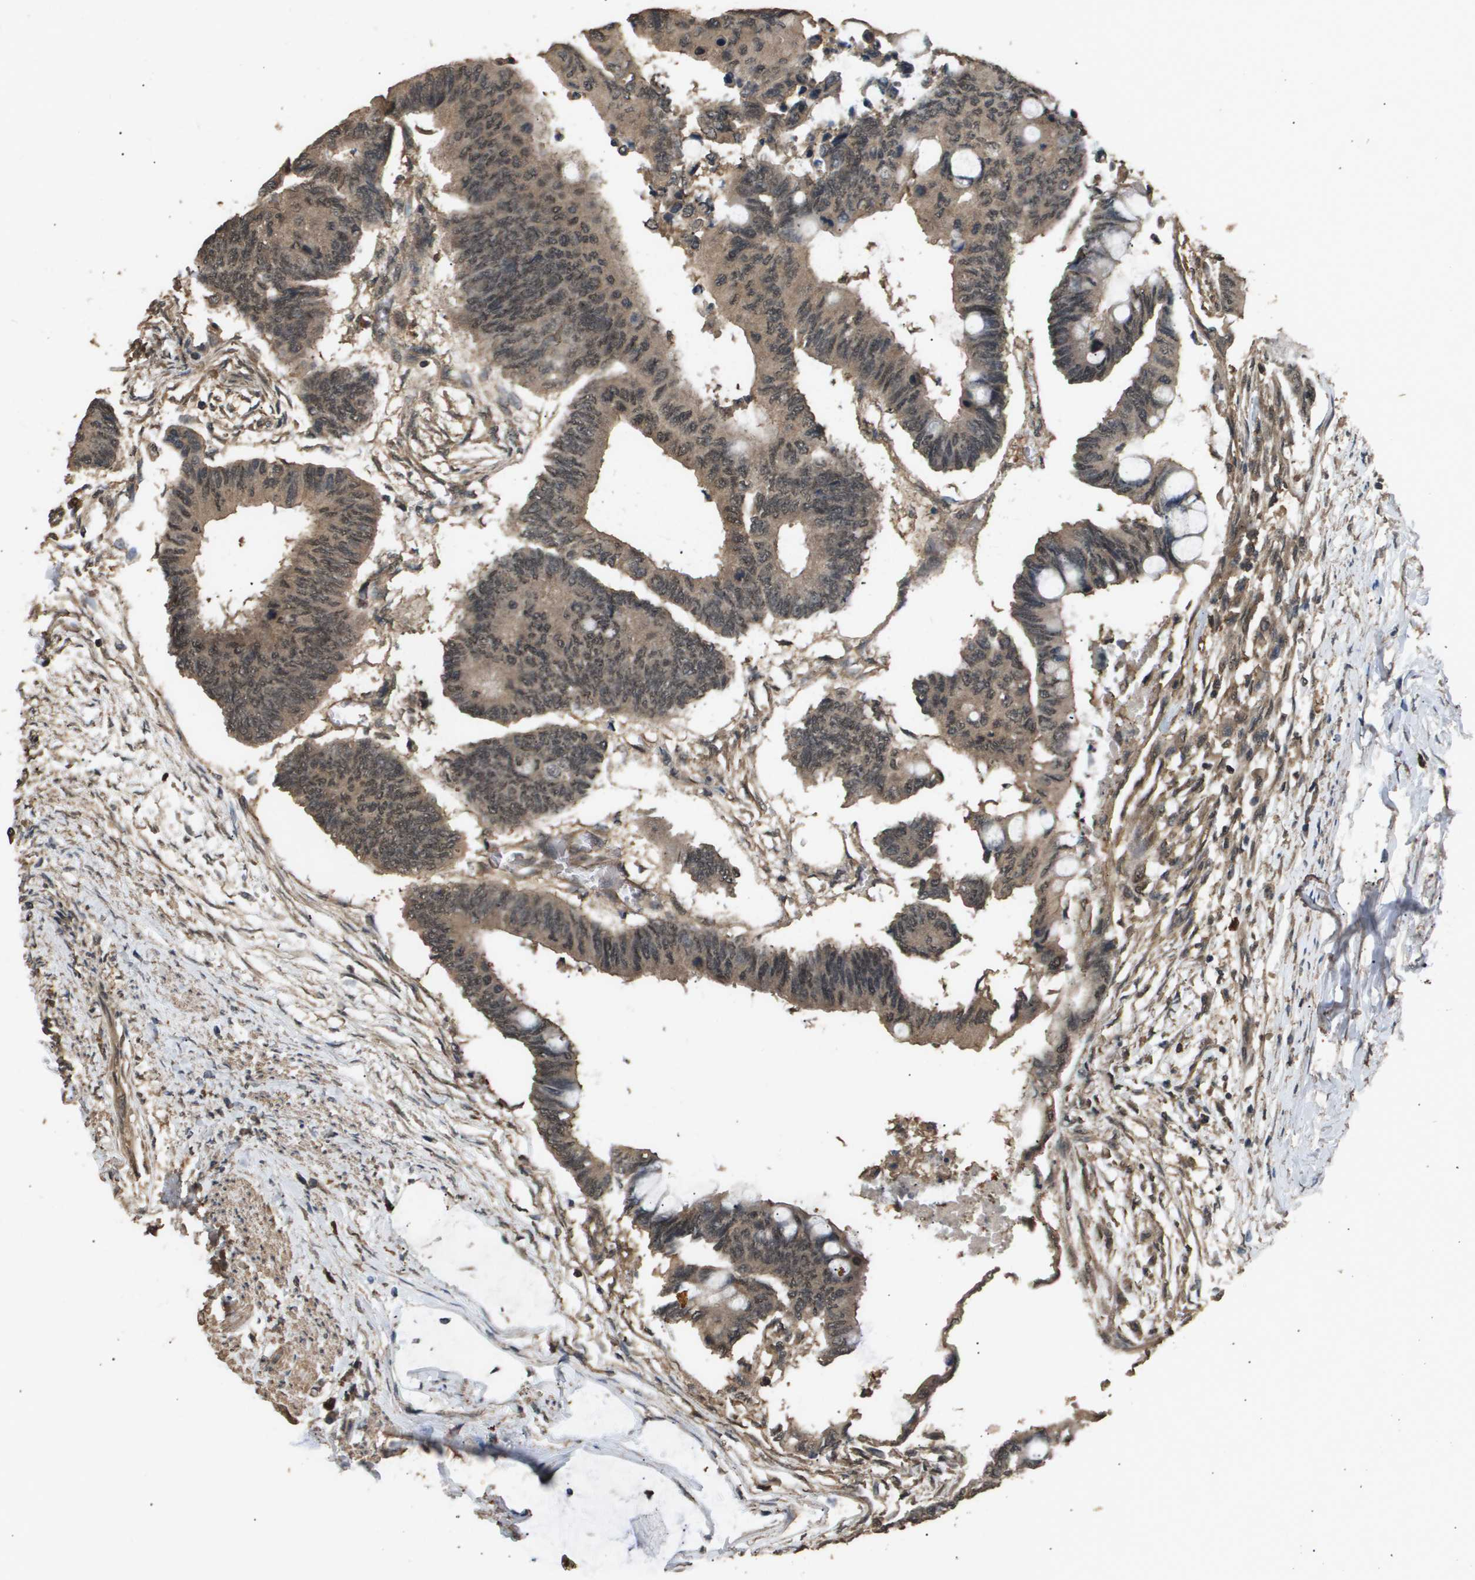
{"staining": {"intensity": "moderate", "quantity": ">75%", "location": "cytoplasmic/membranous,nuclear"}, "tissue": "colorectal cancer", "cell_type": "Tumor cells", "image_type": "cancer", "snomed": [{"axis": "morphology", "description": "Normal tissue, NOS"}, {"axis": "morphology", "description": "Adenocarcinoma, NOS"}, {"axis": "topography", "description": "Rectum"}, {"axis": "topography", "description": "Peripheral nerve tissue"}], "caption": "Immunohistochemistry (IHC) staining of colorectal cancer, which reveals medium levels of moderate cytoplasmic/membranous and nuclear expression in approximately >75% of tumor cells indicating moderate cytoplasmic/membranous and nuclear protein staining. The staining was performed using DAB (3,3'-diaminobenzidine) (brown) for protein detection and nuclei were counterstained in hematoxylin (blue).", "gene": "ING1", "patient": {"sex": "male", "age": 92}}